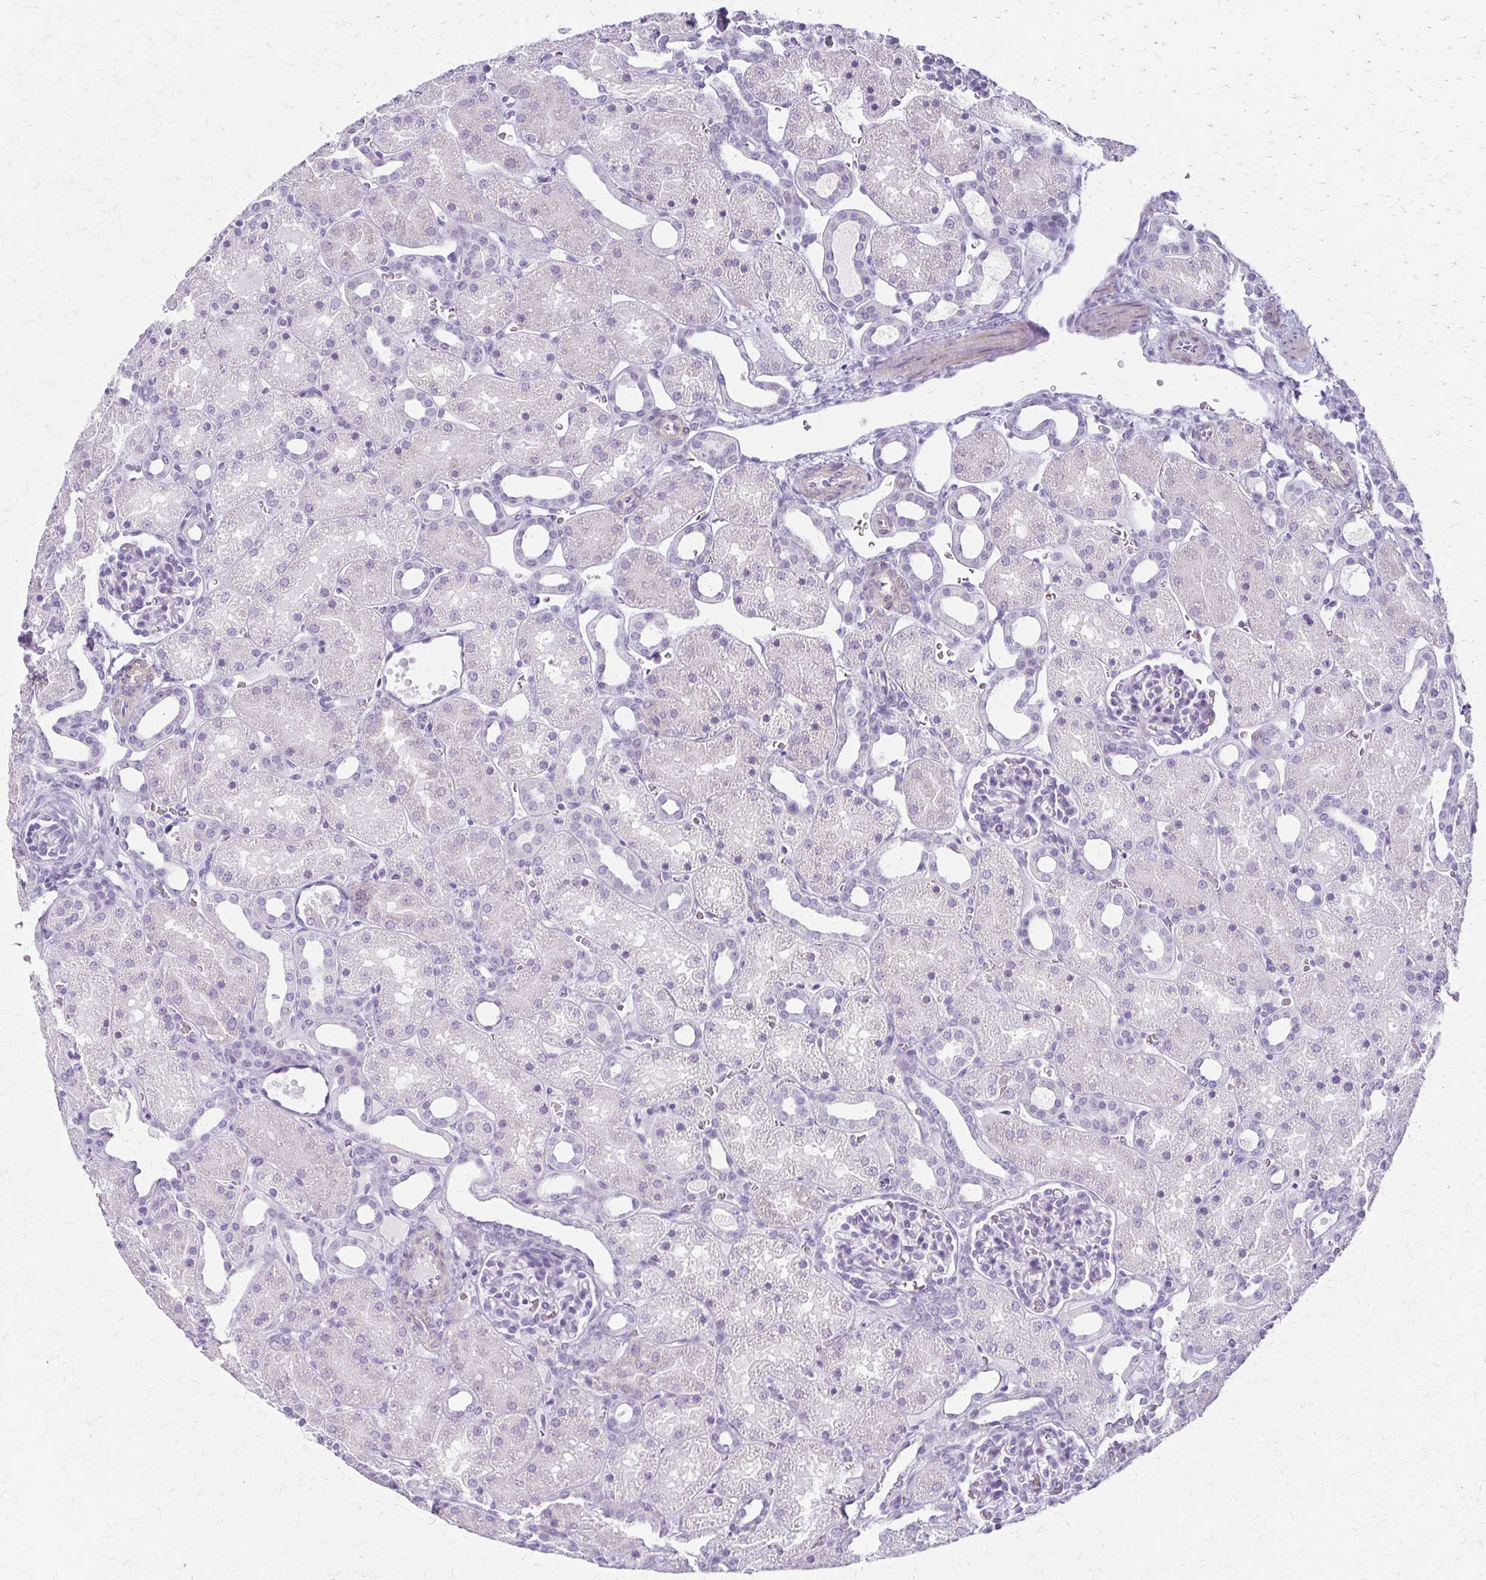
{"staining": {"intensity": "negative", "quantity": "none", "location": "none"}, "tissue": "kidney", "cell_type": "Cells in glomeruli", "image_type": "normal", "snomed": [{"axis": "morphology", "description": "Normal tissue, NOS"}, {"axis": "topography", "description": "Kidney"}], "caption": "Immunohistochemistry (IHC) photomicrograph of unremarkable kidney stained for a protein (brown), which exhibits no positivity in cells in glomeruli.", "gene": "IVL", "patient": {"sex": "male", "age": 2}}